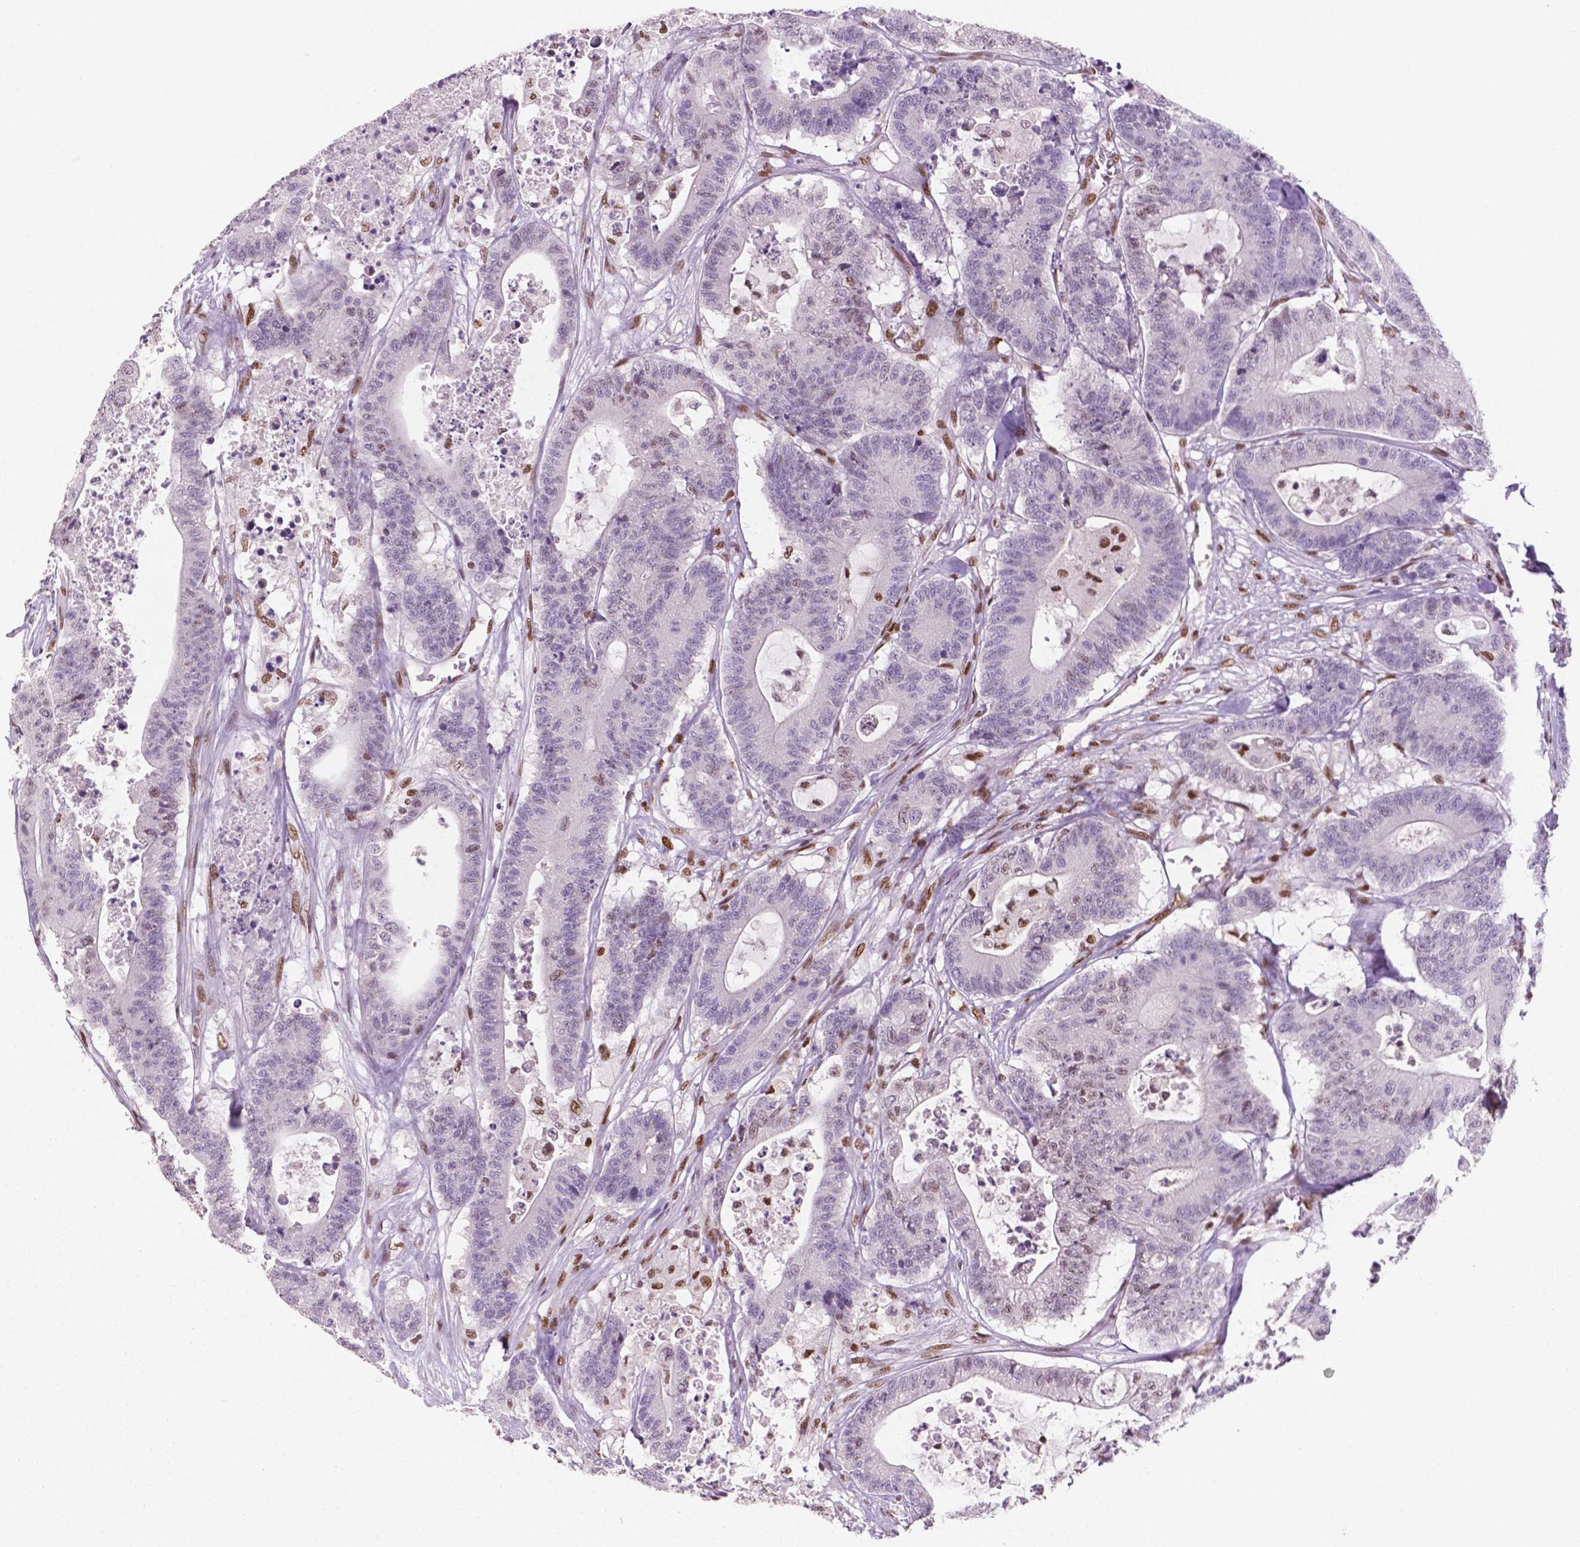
{"staining": {"intensity": "weak", "quantity": "<25%", "location": "nuclear"}, "tissue": "colorectal cancer", "cell_type": "Tumor cells", "image_type": "cancer", "snomed": [{"axis": "morphology", "description": "Adenocarcinoma, NOS"}, {"axis": "topography", "description": "Colon"}], "caption": "A photomicrograph of human colorectal cancer is negative for staining in tumor cells. The staining was performed using DAB to visualize the protein expression in brown, while the nuclei were stained in blue with hematoxylin (Magnification: 20x).", "gene": "MLH1", "patient": {"sex": "female", "age": 84}}